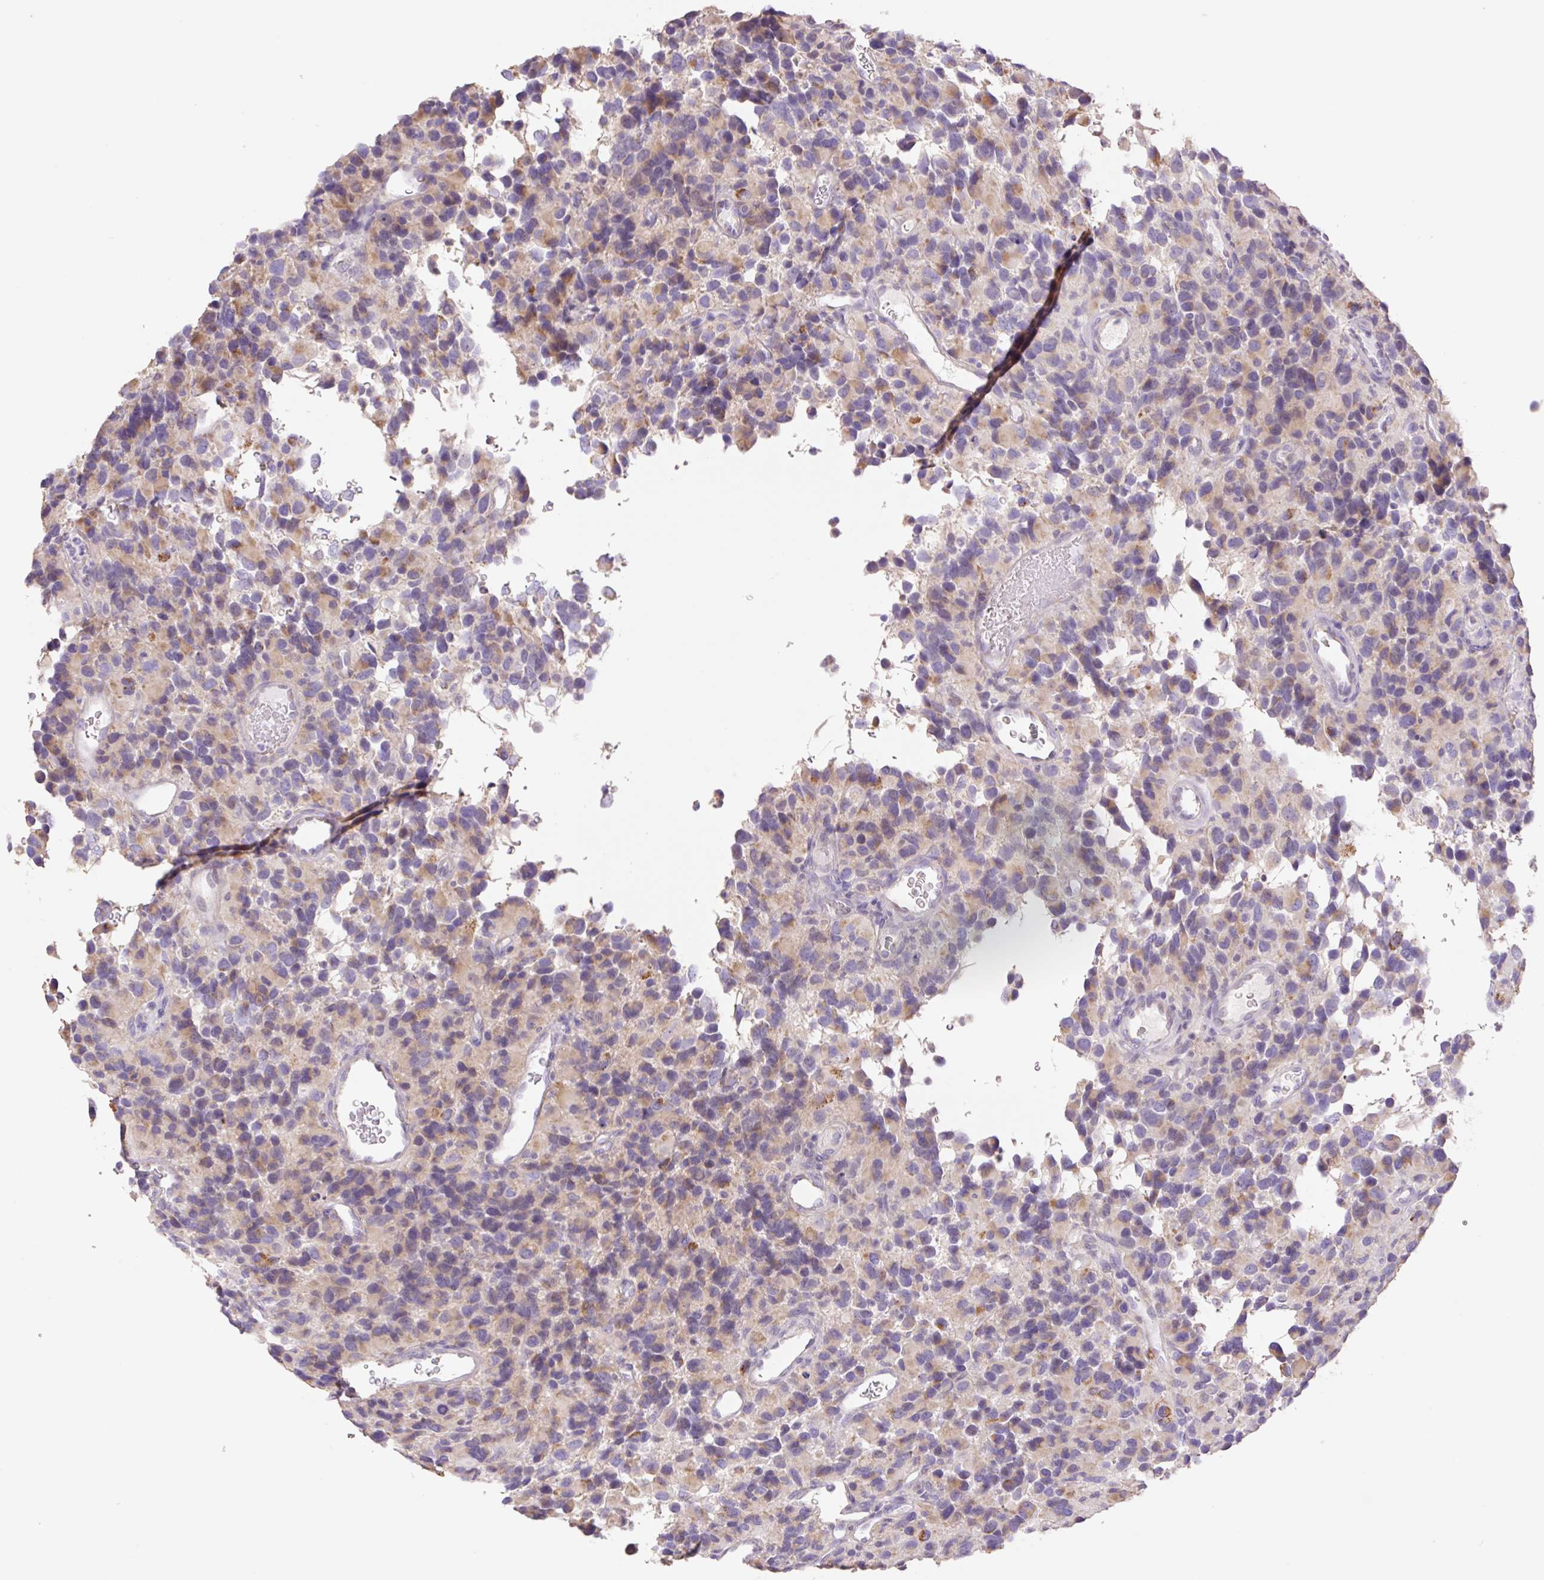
{"staining": {"intensity": "moderate", "quantity": "<25%", "location": "cytoplasmic/membranous"}, "tissue": "glioma", "cell_type": "Tumor cells", "image_type": "cancer", "snomed": [{"axis": "morphology", "description": "Glioma, malignant, High grade"}, {"axis": "topography", "description": "Brain"}], "caption": "Protein staining of glioma tissue shows moderate cytoplasmic/membranous staining in about <25% of tumor cells. (DAB (3,3'-diaminobenzidine) = brown stain, brightfield microscopy at high magnification).", "gene": "COPZ2", "patient": {"sex": "male", "age": 77}}